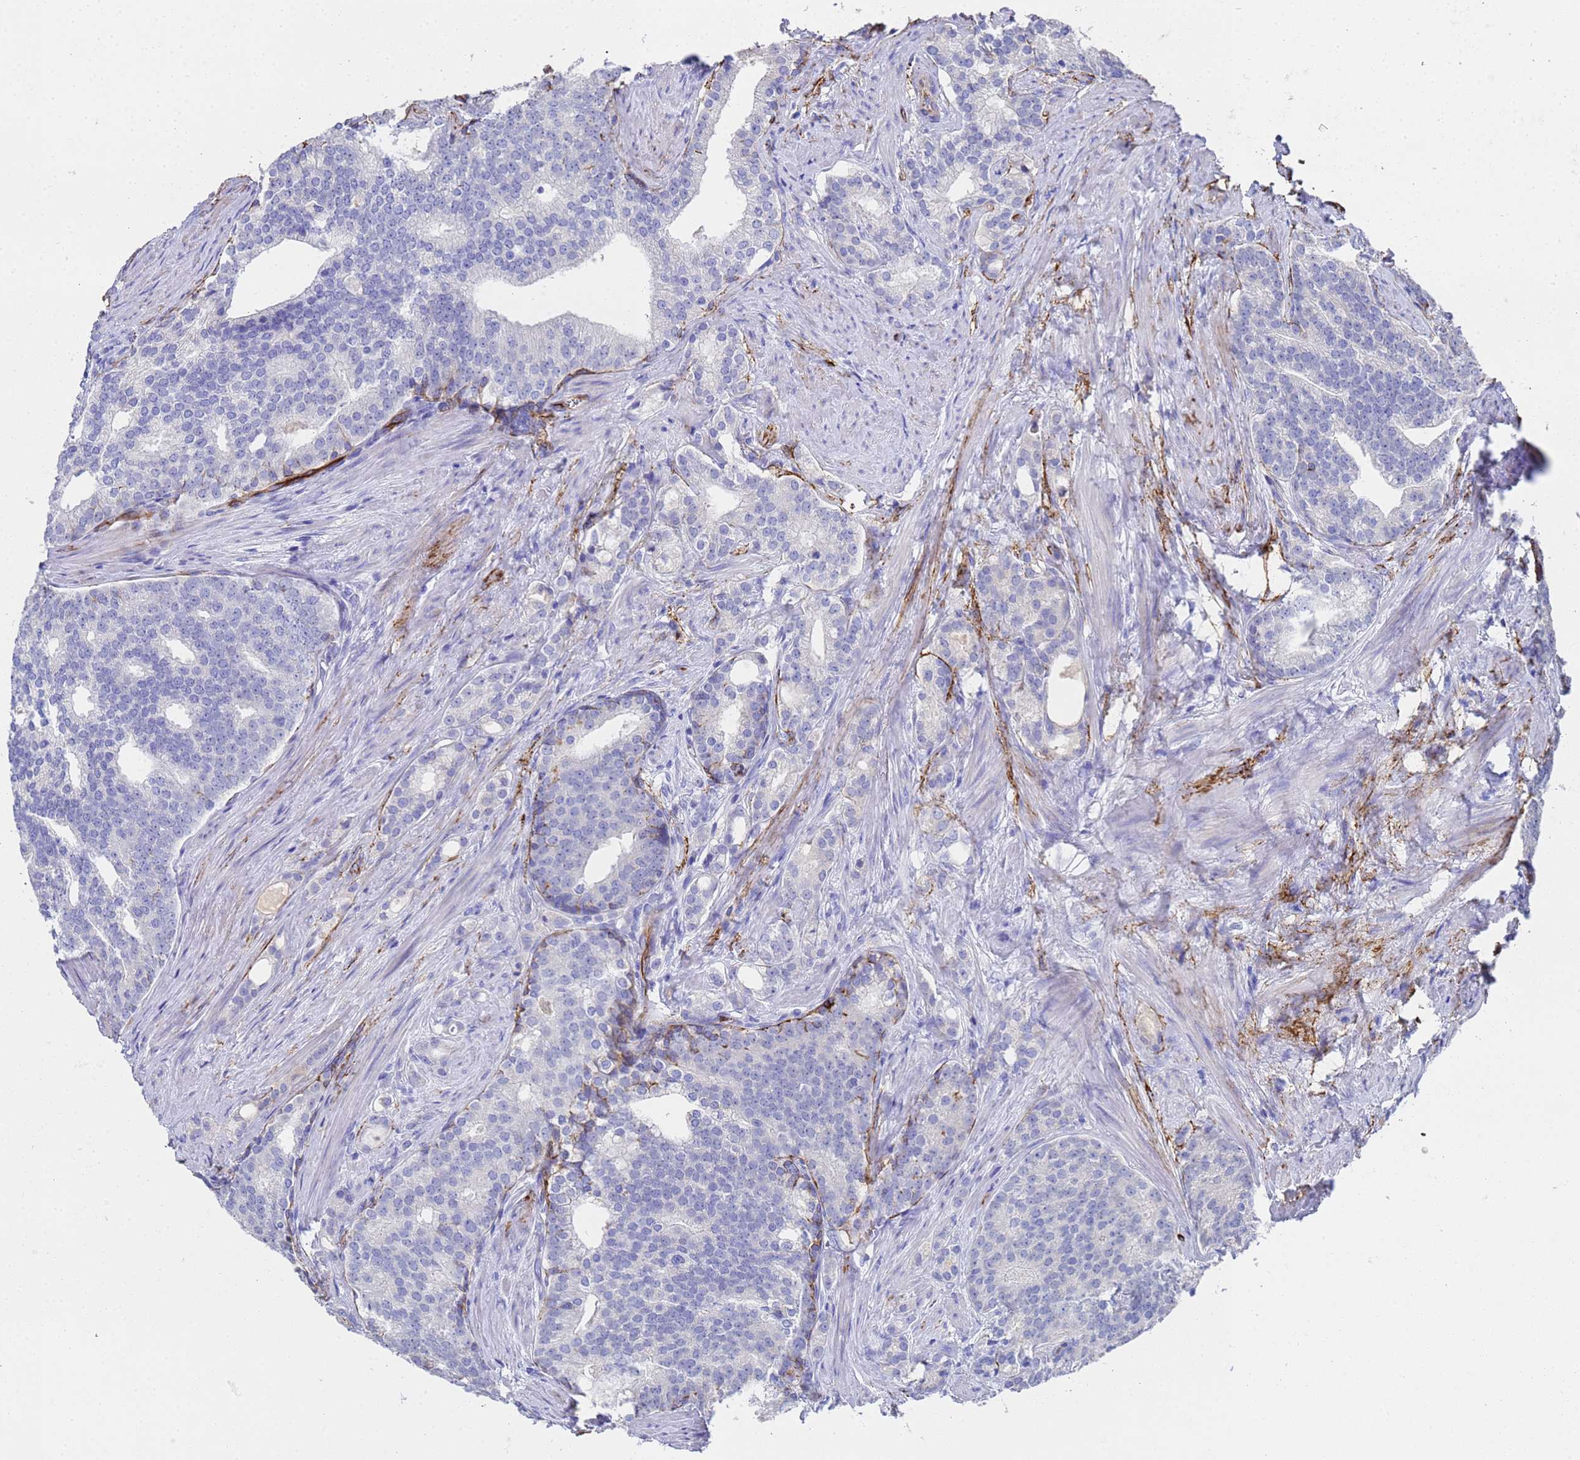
{"staining": {"intensity": "negative", "quantity": "none", "location": "none"}, "tissue": "prostate cancer", "cell_type": "Tumor cells", "image_type": "cancer", "snomed": [{"axis": "morphology", "description": "Adenocarcinoma, Low grade"}, {"axis": "topography", "description": "Prostate"}], "caption": "An immunohistochemistry (IHC) photomicrograph of prostate cancer is shown. There is no staining in tumor cells of prostate cancer.", "gene": "ADIPOQ", "patient": {"sex": "male", "age": 71}}